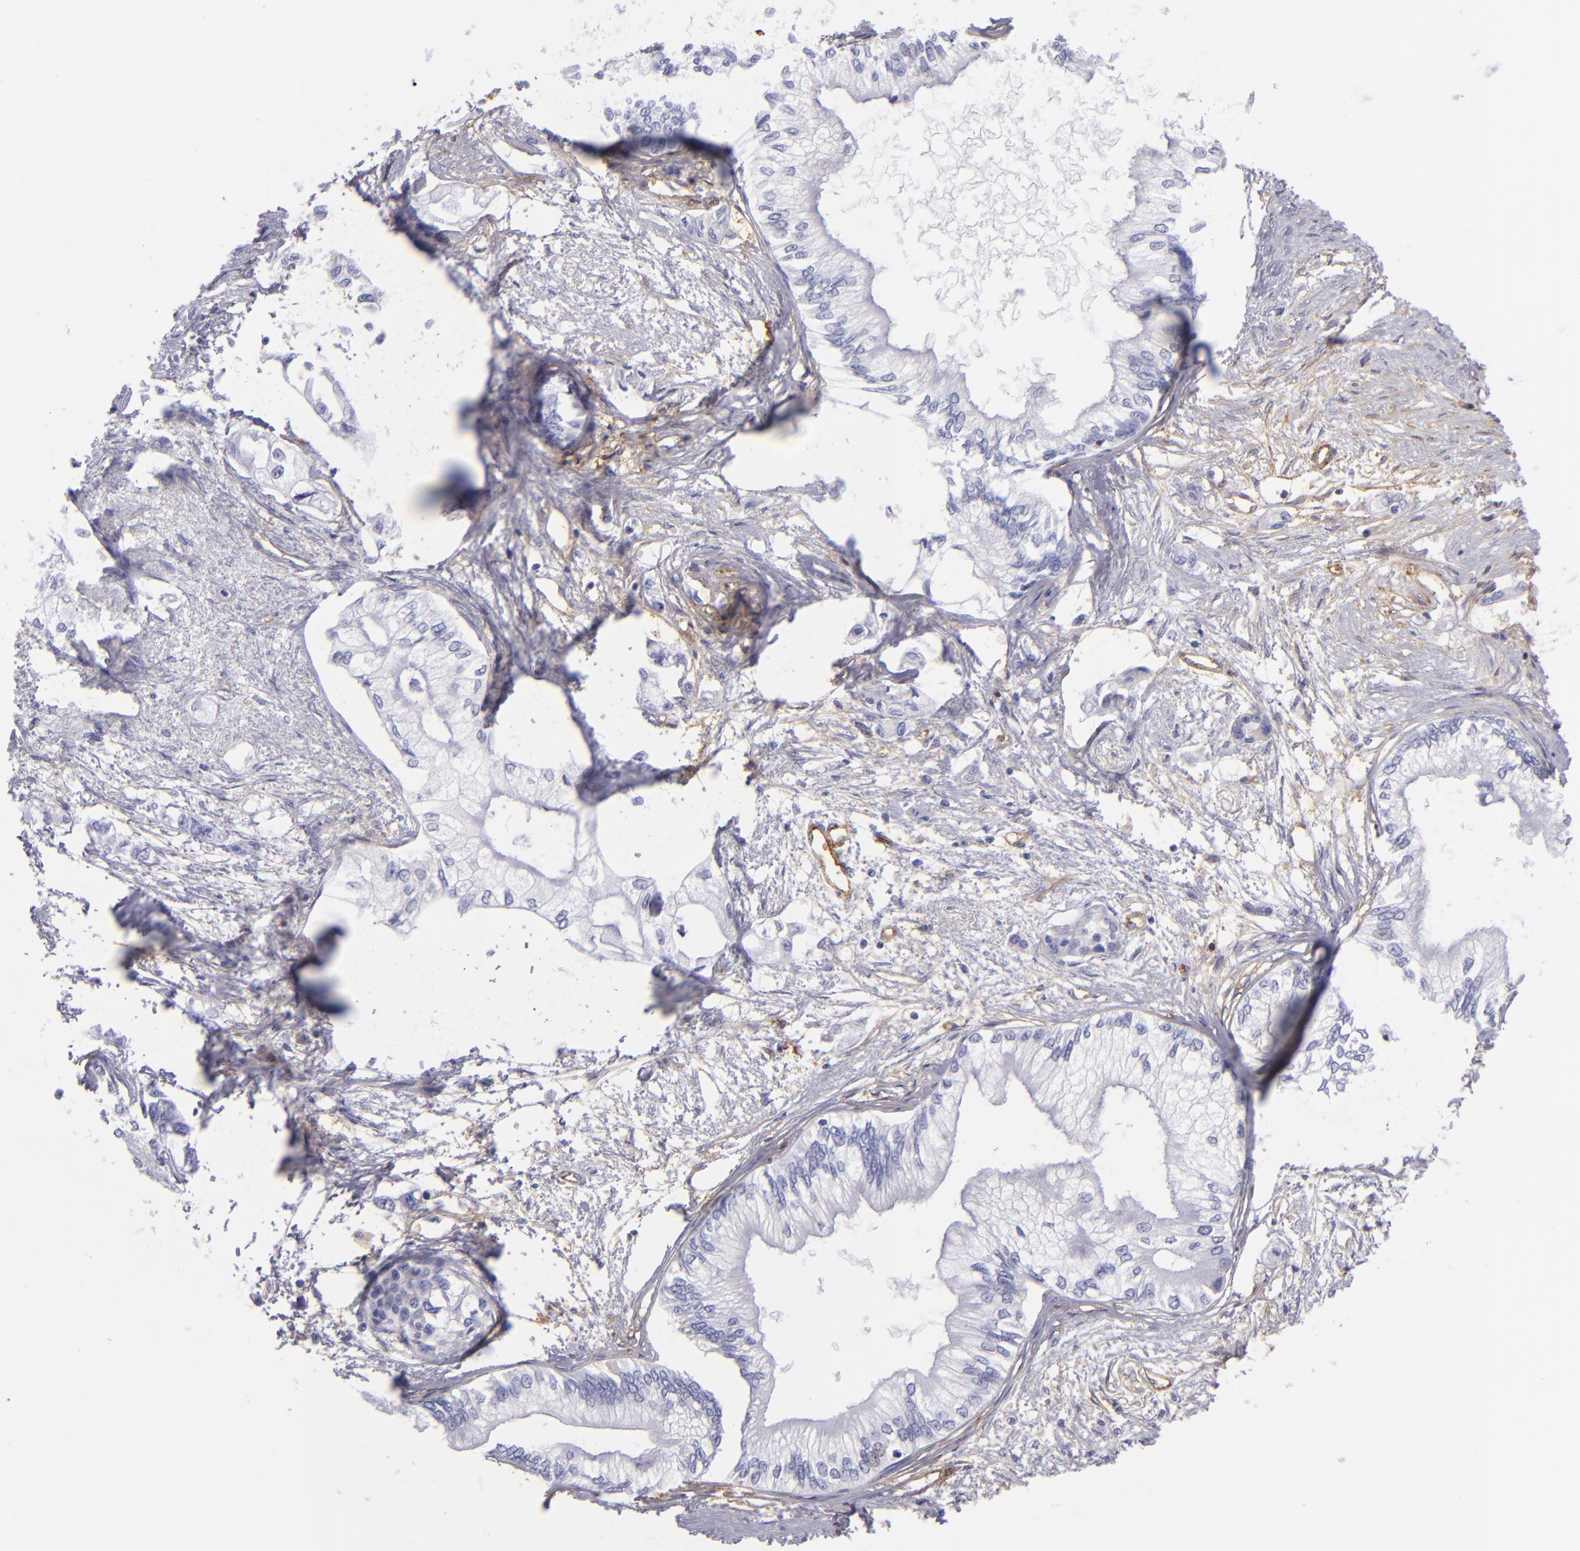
{"staining": {"intensity": "negative", "quantity": "none", "location": "none"}, "tissue": "pancreatic cancer", "cell_type": "Tumor cells", "image_type": "cancer", "snomed": [{"axis": "morphology", "description": "Adenocarcinoma, NOS"}, {"axis": "topography", "description": "Pancreas"}], "caption": "The image exhibits no staining of tumor cells in adenocarcinoma (pancreatic).", "gene": "ENTPD1", "patient": {"sex": "male", "age": 79}}